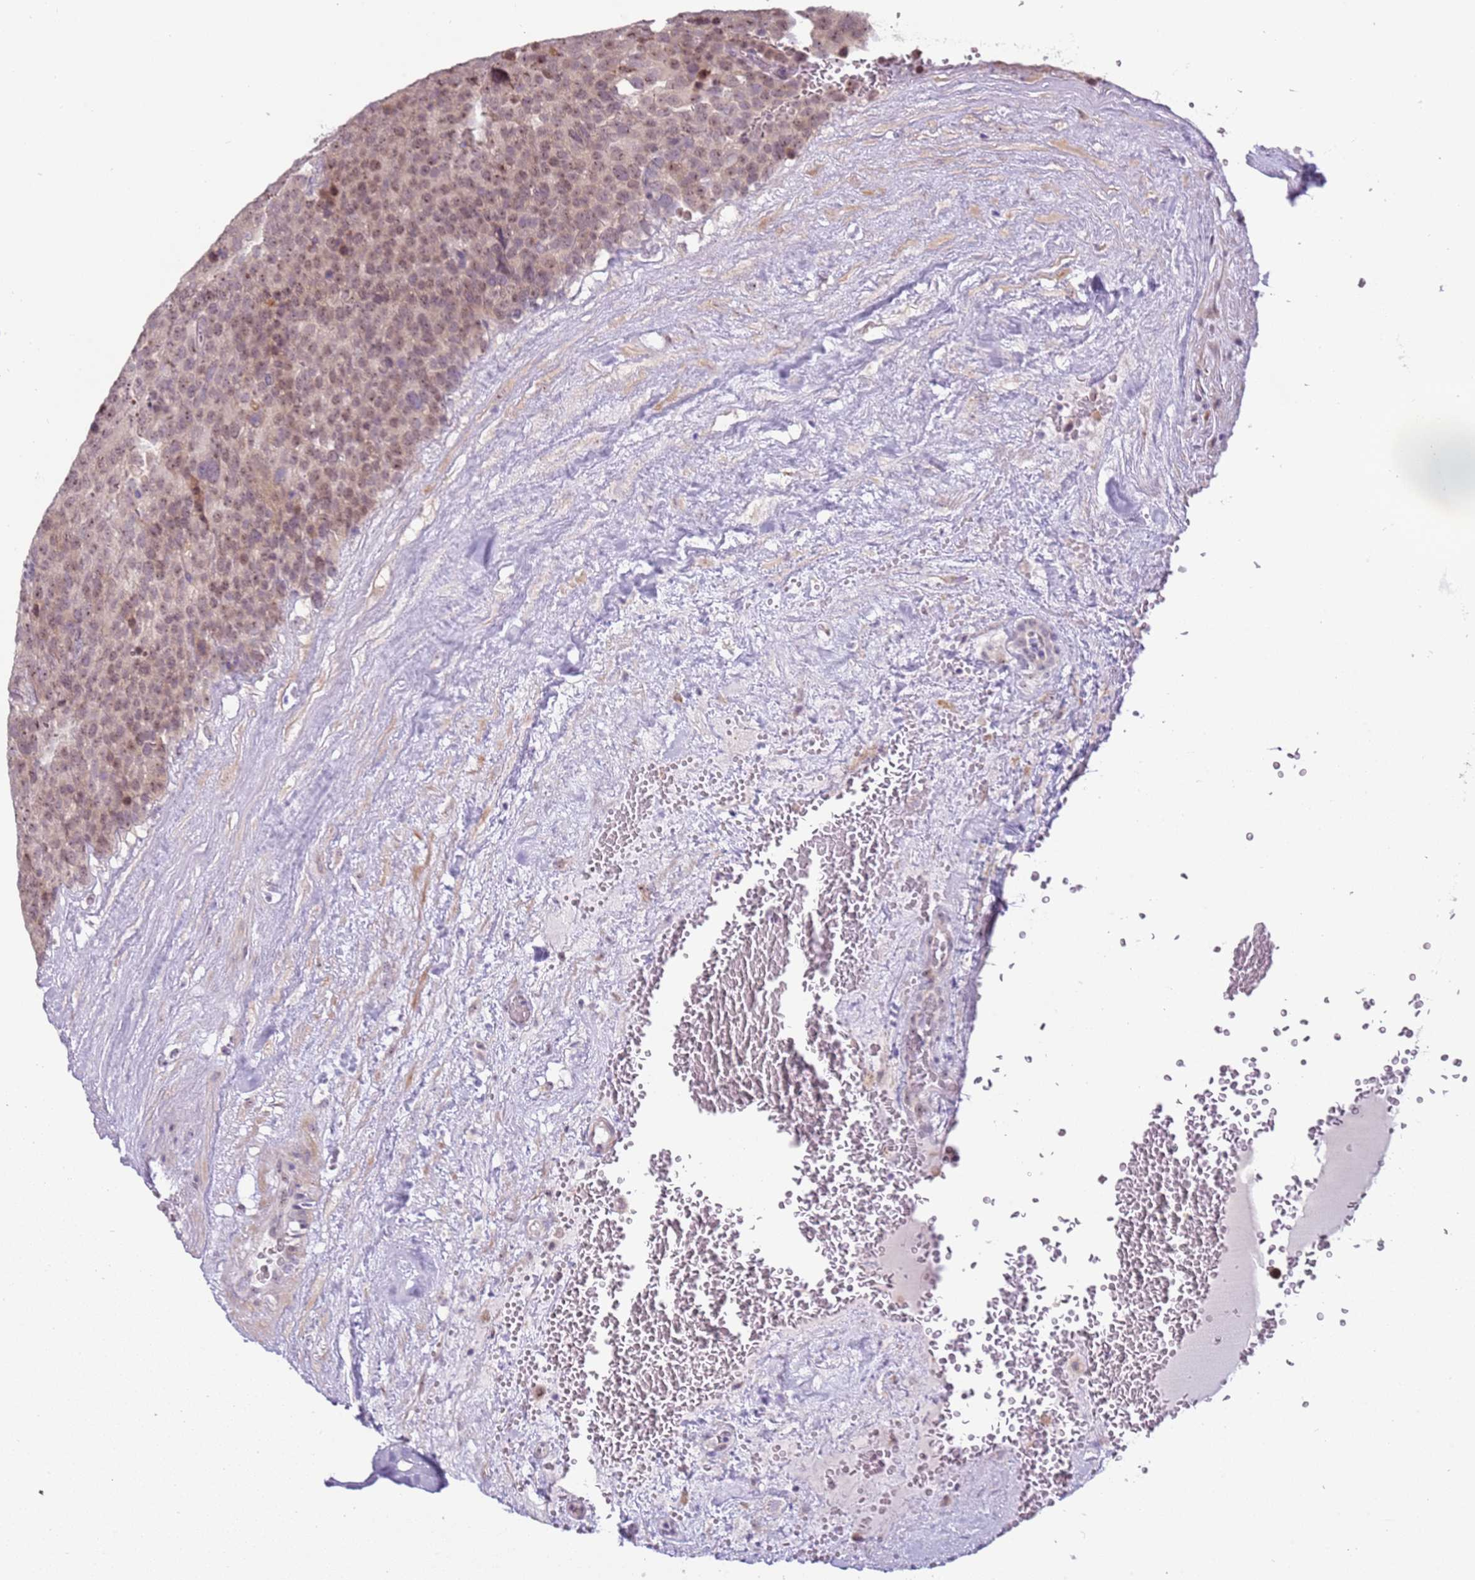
{"staining": {"intensity": "moderate", "quantity": ">75%", "location": "nuclear"}, "tissue": "testis cancer", "cell_type": "Tumor cells", "image_type": "cancer", "snomed": [{"axis": "morphology", "description": "Seminoma, NOS"}, {"axis": "topography", "description": "Testis"}], "caption": "Seminoma (testis) tissue shows moderate nuclear staining in about >75% of tumor cells The staining was performed using DAB to visualize the protein expression in brown, while the nuclei were stained in blue with hematoxylin (Magnification: 20x).", "gene": "UCMA", "patient": {"sex": "male", "age": 71}}